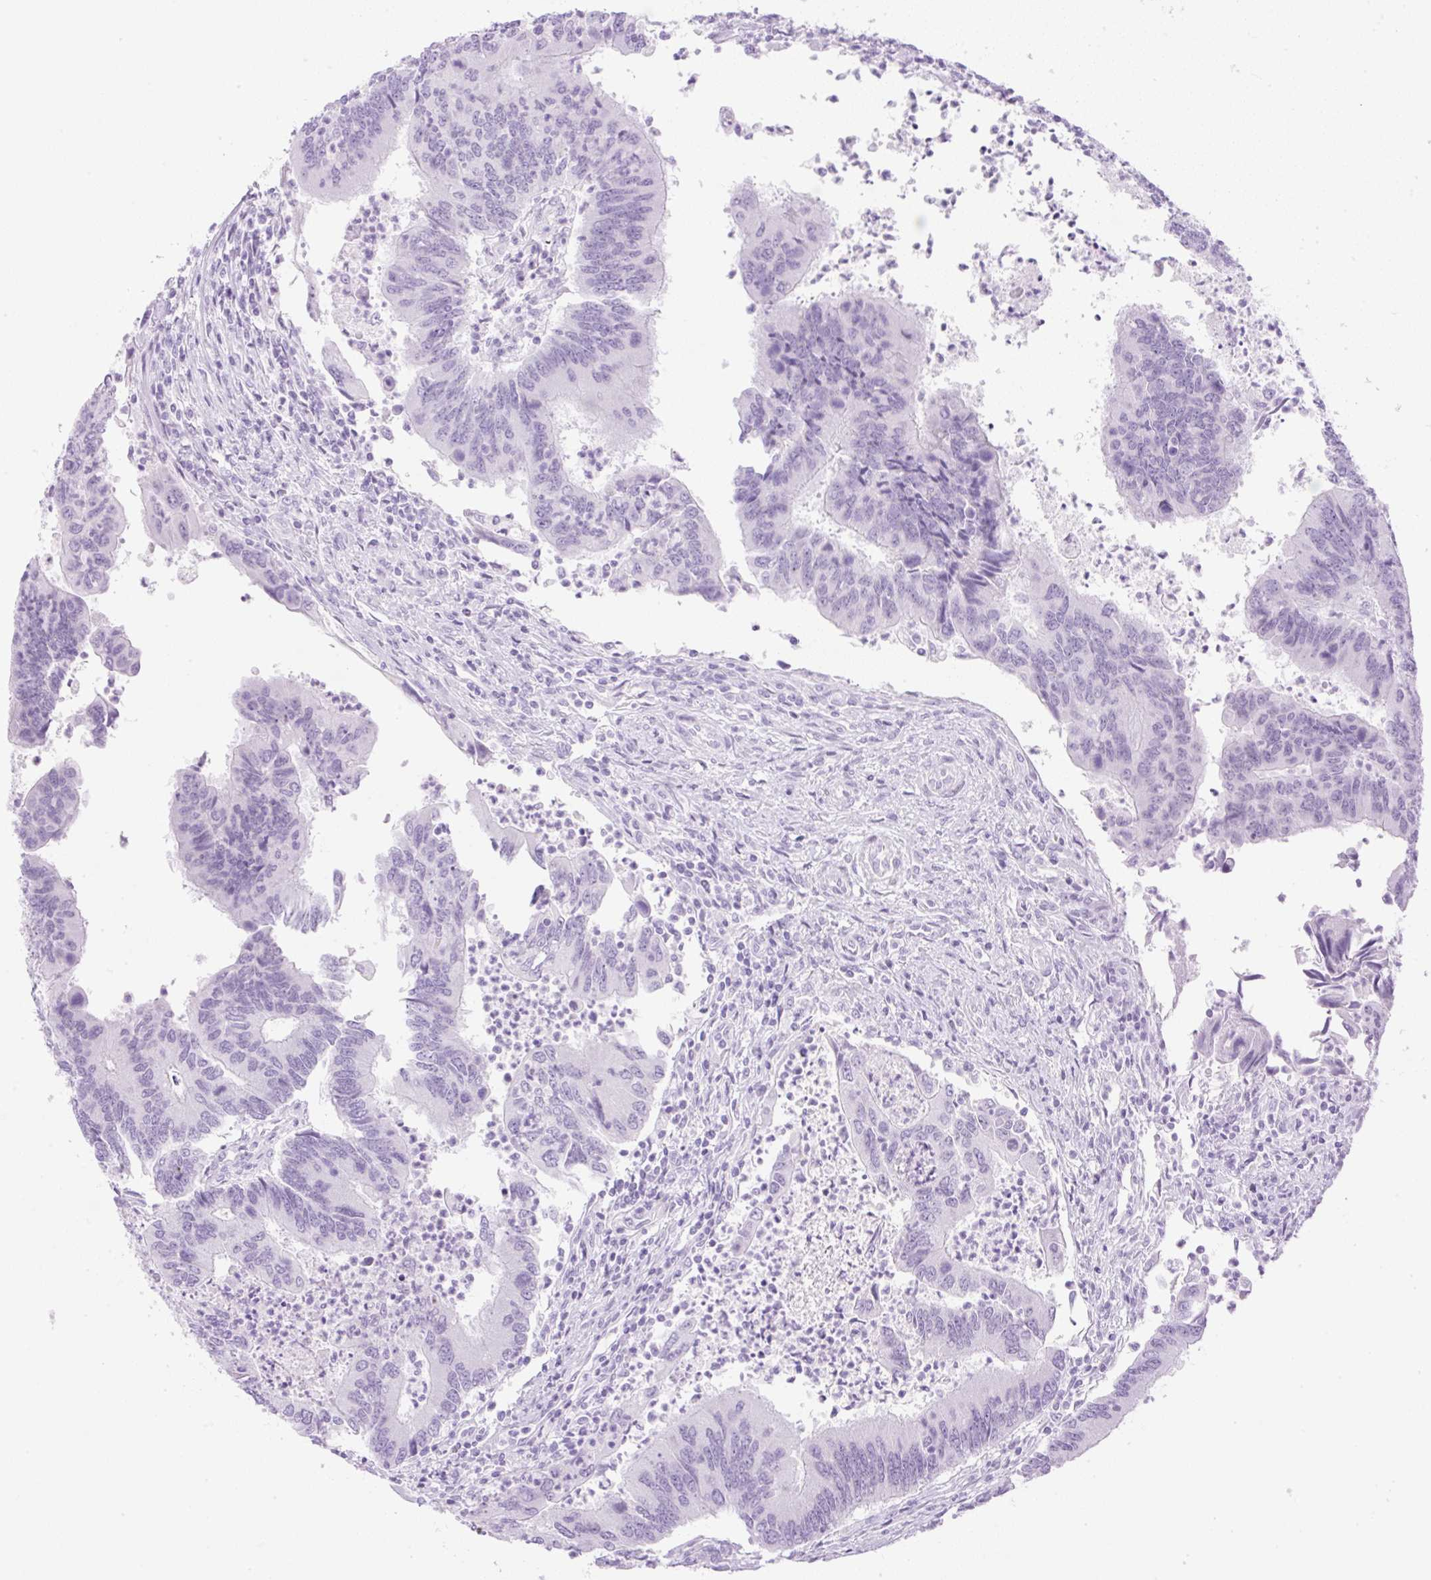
{"staining": {"intensity": "negative", "quantity": "none", "location": "none"}, "tissue": "colorectal cancer", "cell_type": "Tumor cells", "image_type": "cancer", "snomed": [{"axis": "morphology", "description": "Adenocarcinoma, NOS"}, {"axis": "topography", "description": "Colon"}], "caption": "Immunohistochemistry of adenocarcinoma (colorectal) shows no positivity in tumor cells.", "gene": "SPRR4", "patient": {"sex": "female", "age": 67}}